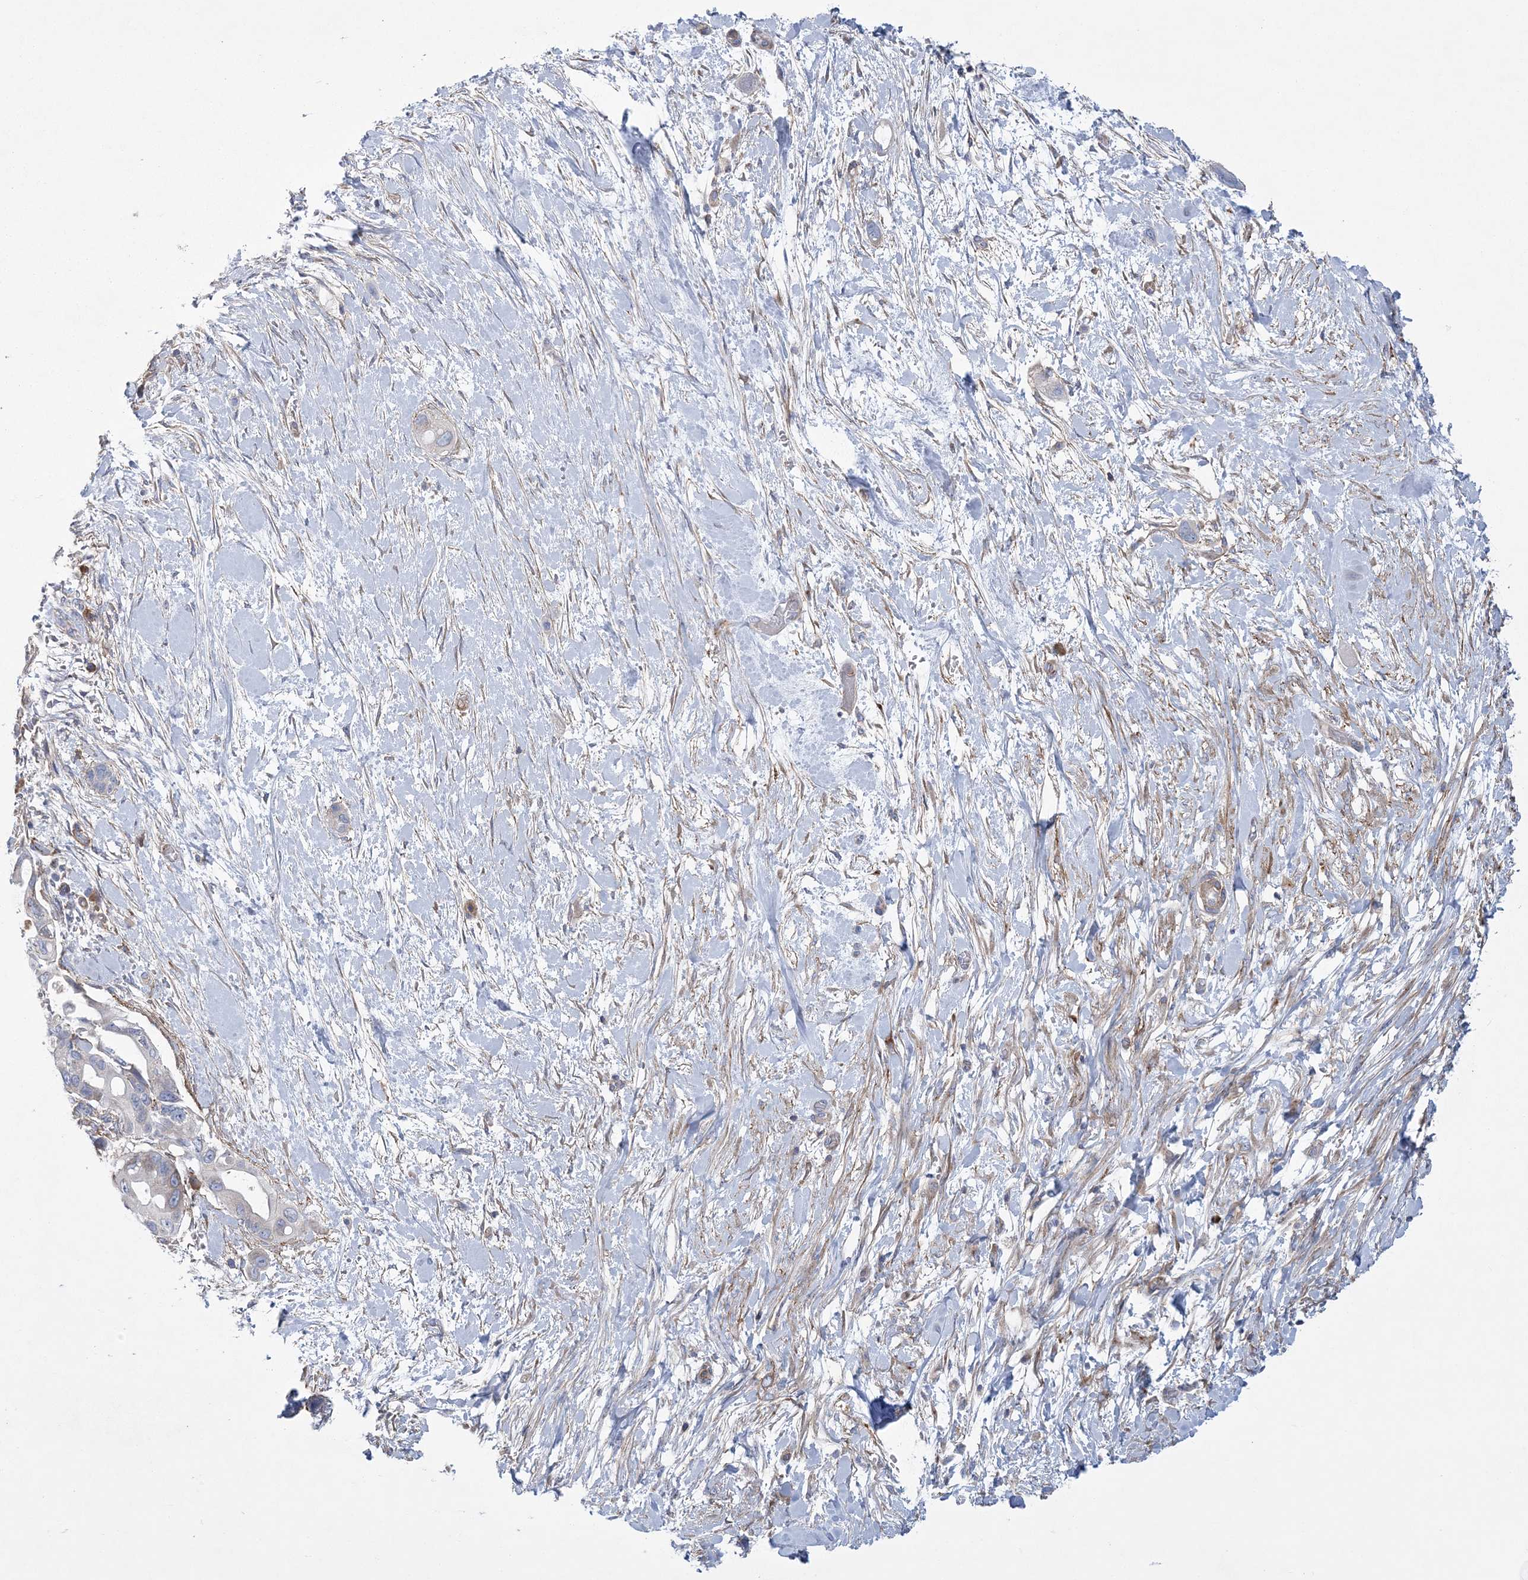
{"staining": {"intensity": "weak", "quantity": "<25%", "location": "cytoplasmic/membranous"}, "tissue": "pancreatic cancer", "cell_type": "Tumor cells", "image_type": "cancer", "snomed": [{"axis": "morphology", "description": "Adenocarcinoma, NOS"}, {"axis": "topography", "description": "Pancreas"}], "caption": "Tumor cells show no significant expression in pancreatic cancer (adenocarcinoma).", "gene": "ARSJ", "patient": {"sex": "male", "age": 68}}